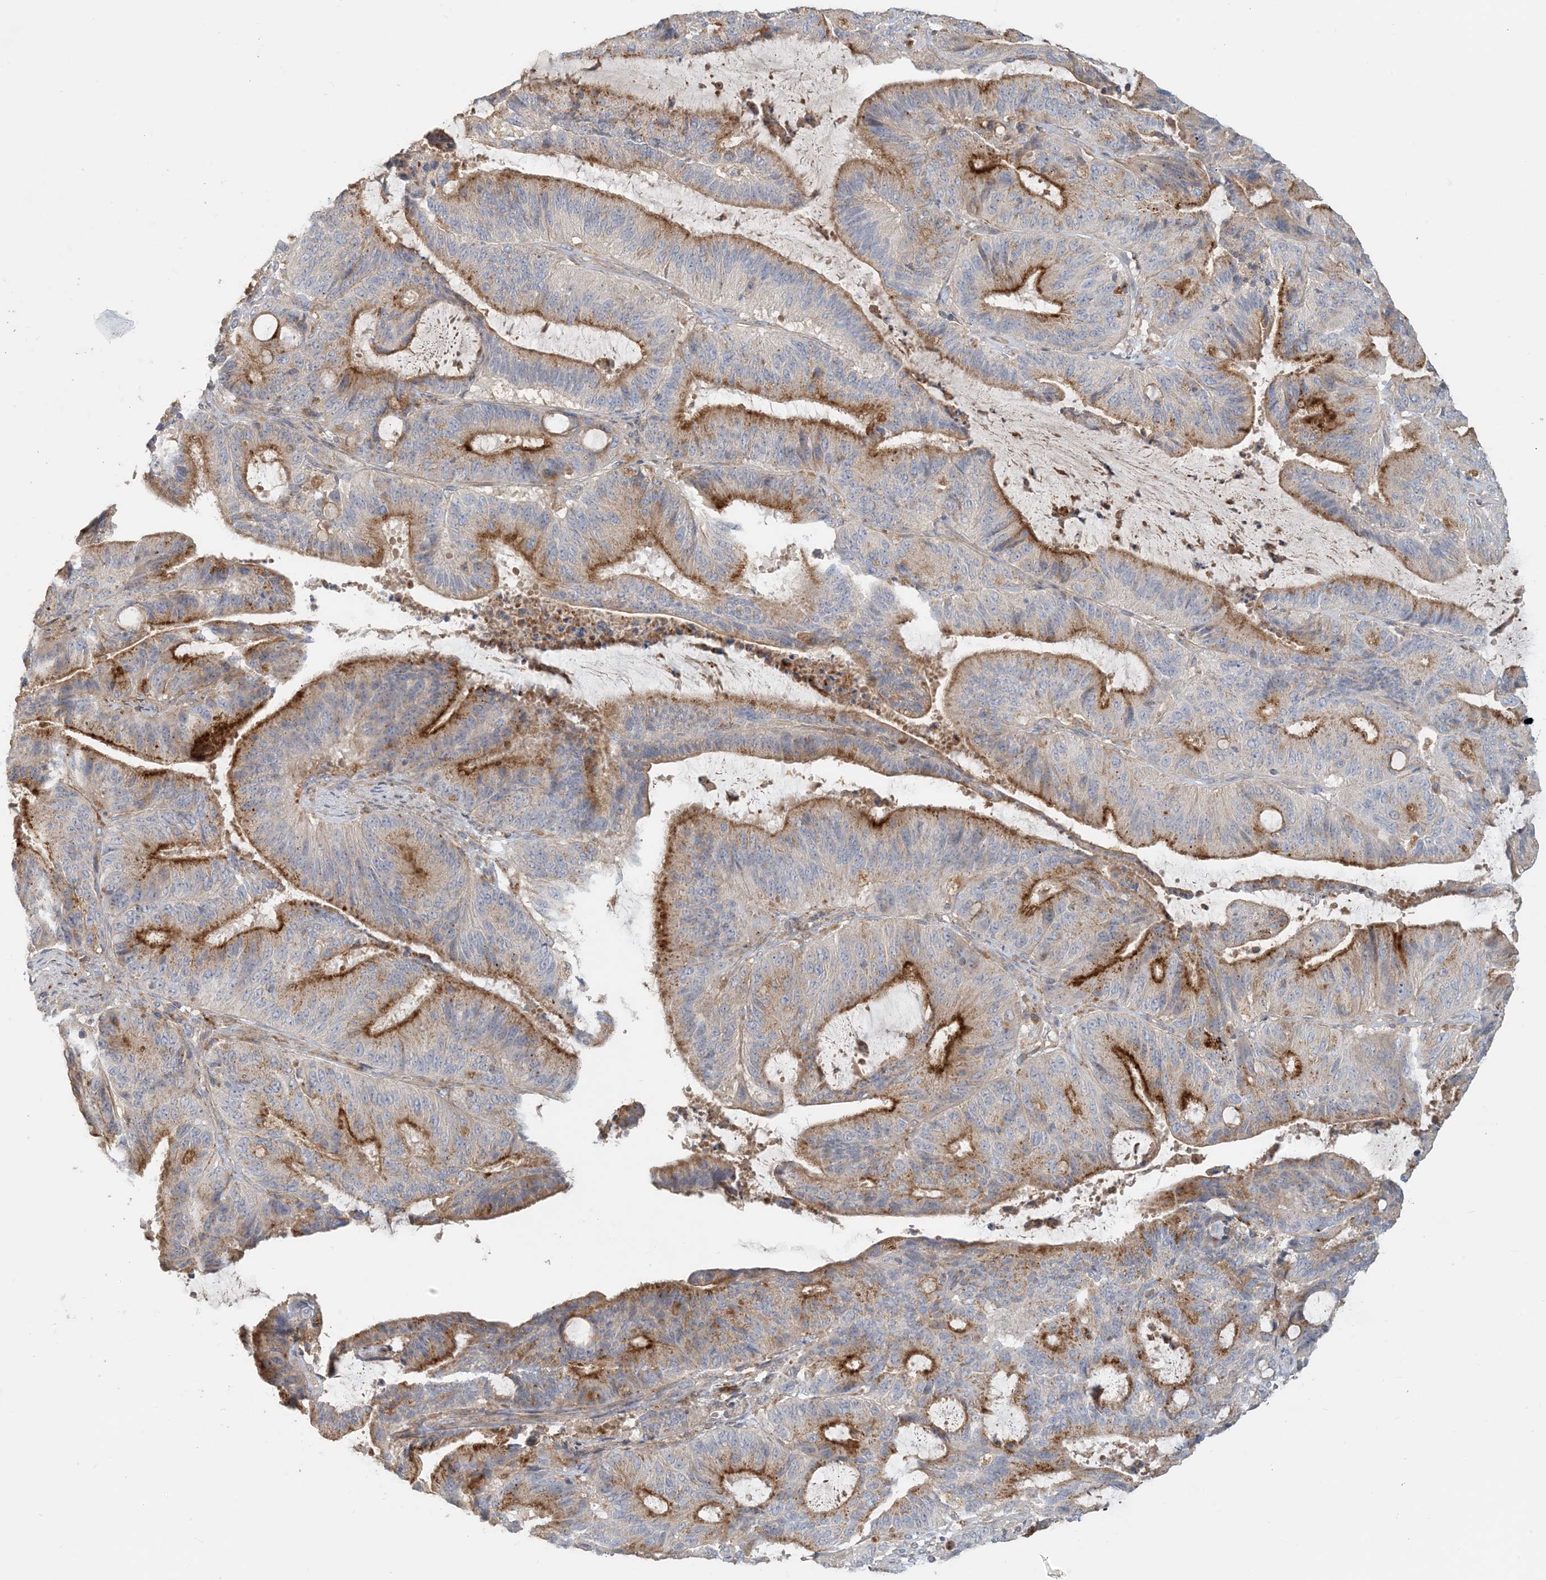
{"staining": {"intensity": "strong", "quantity": "25%-75%", "location": "cytoplasmic/membranous"}, "tissue": "liver cancer", "cell_type": "Tumor cells", "image_type": "cancer", "snomed": [{"axis": "morphology", "description": "Normal tissue, NOS"}, {"axis": "morphology", "description": "Cholangiocarcinoma"}, {"axis": "topography", "description": "Liver"}, {"axis": "topography", "description": "Peripheral nerve tissue"}], "caption": "Liver cholangiocarcinoma tissue reveals strong cytoplasmic/membranous positivity in approximately 25%-75% of tumor cells (DAB = brown stain, brightfield microscopy at high magnification).", "gene": "SPPL2A", "patient": {"sex": "female", "age": 73}}